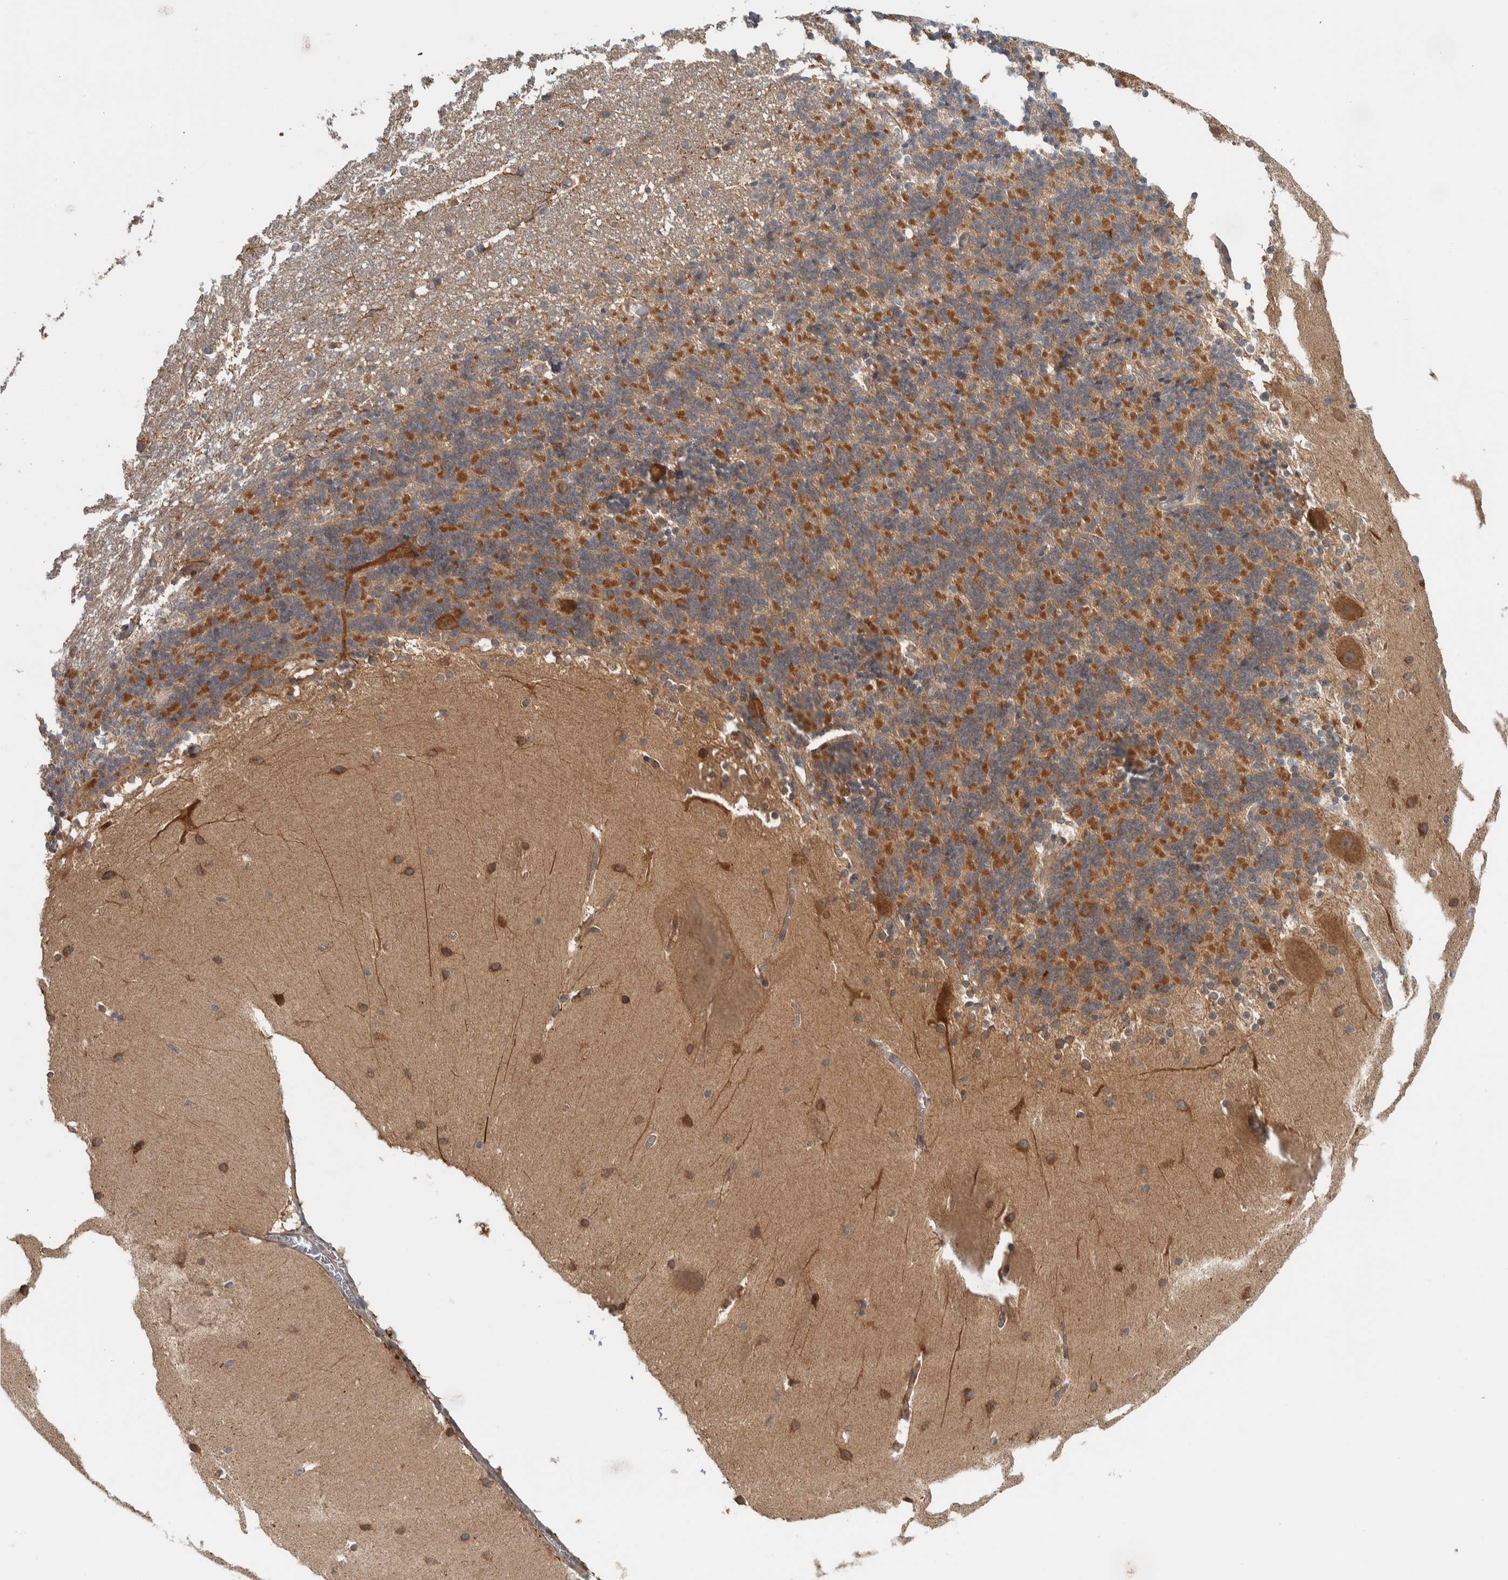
{"staining": {"intensity": "moderate", "quantity": "25%-75%", "location": "cytoplasmic/membranous"}, "tissue": "cerebellum", "cell_type": "Cells in granular layer", "image_type": "normal", "snomed": [{"axis": "morphology", "description": "Normal tissue, NOS"}, {"axis": "topography", "description": "Cerebellum"}], "caption": "A brown stain highlights moderate cytoplasmic/membranous positivity of a protein in cells in granular layer of unremarkable cerebellum.", "gene": "TBC1D31", "patient": {"sex": "female", "age": 19}}